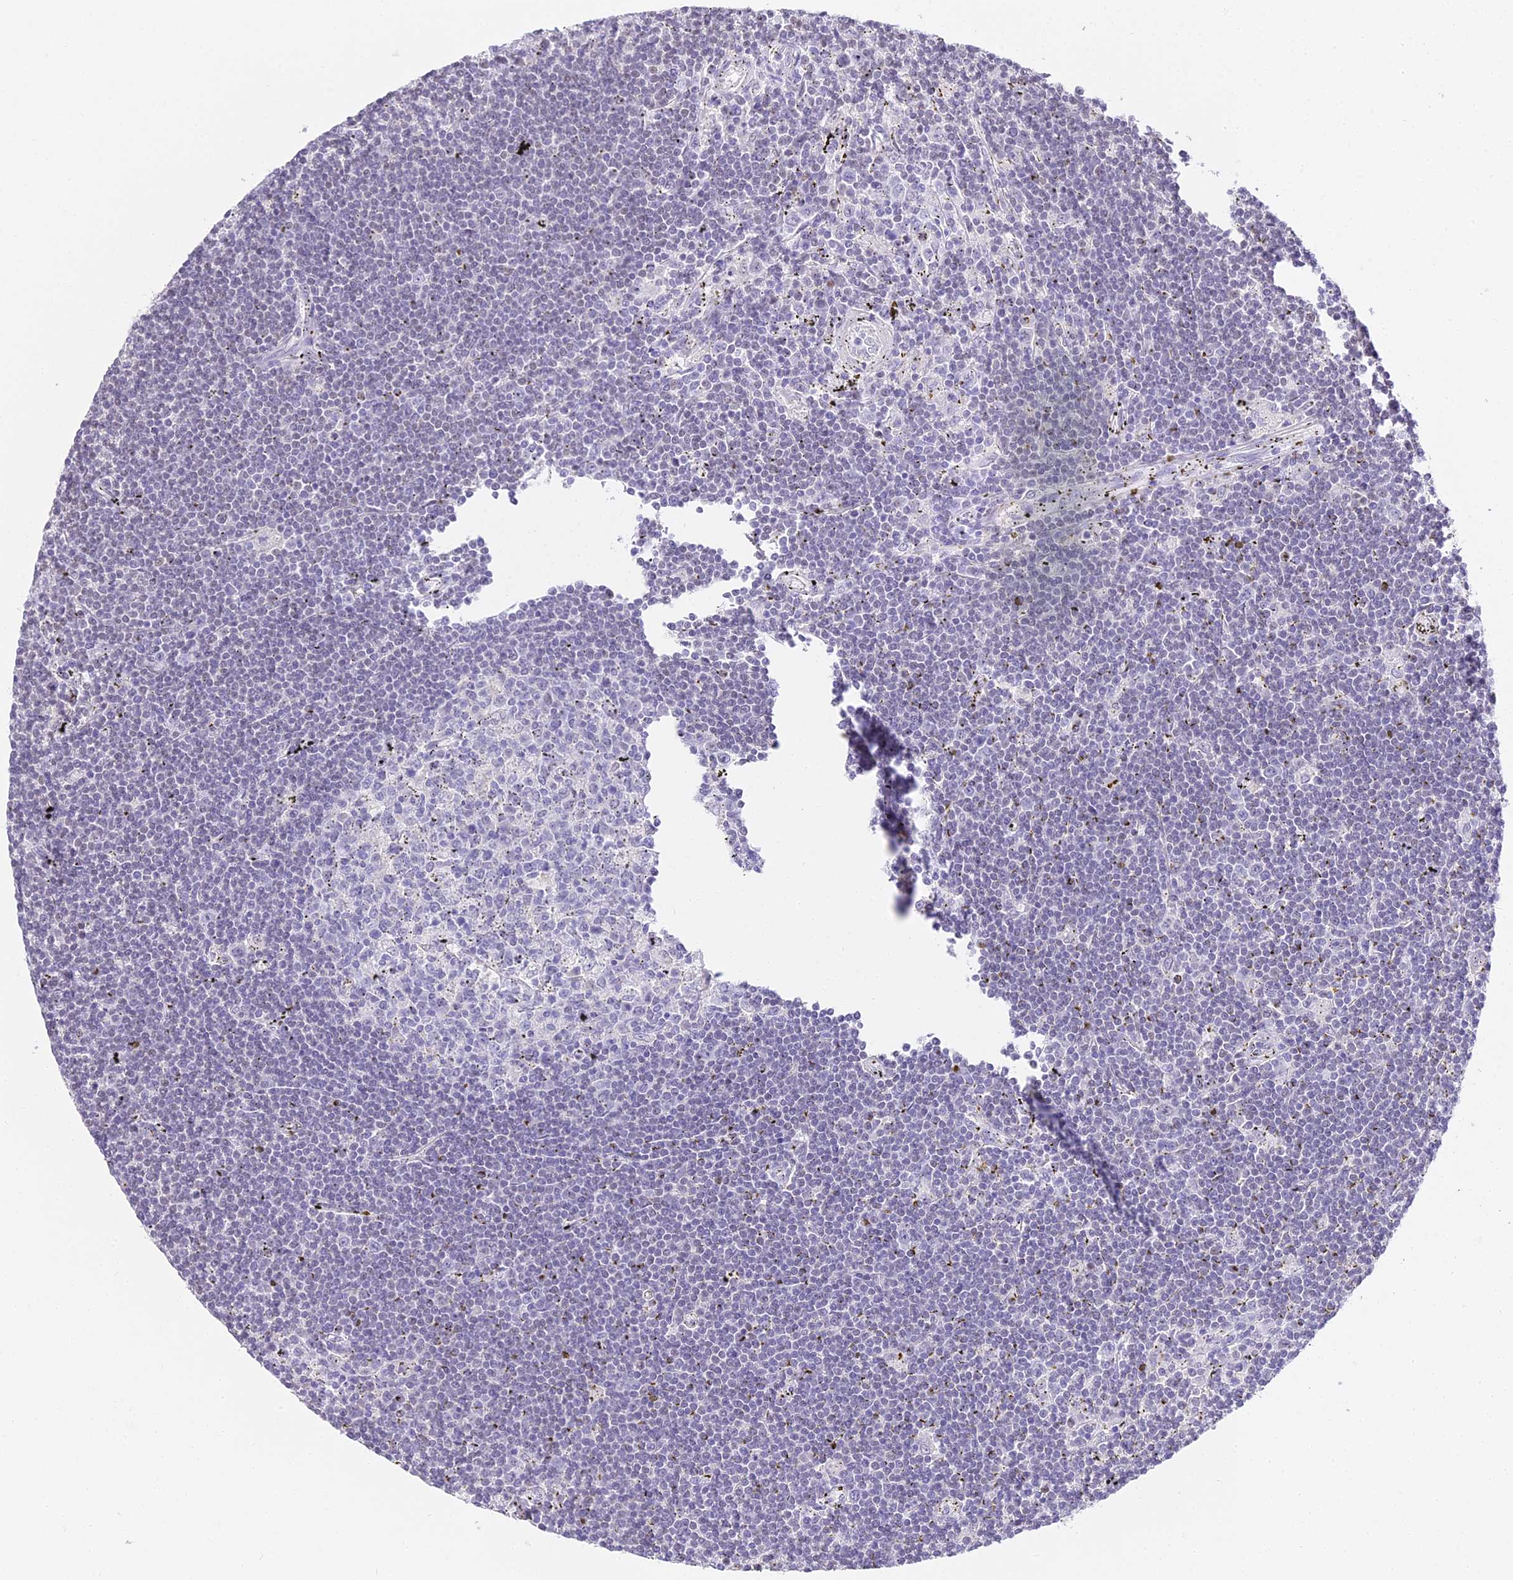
{"staining": {"intensity": "negative", "quantity": "none", "location": "none"}, "tissue": "lymphoma", "cell_type": "Tumor cells", "image_type": "cancer", "snomed": [{"axis": "morphology", "description": "Malignant lymphoma, non-Hodgkin's type, Low grade"}, {"axis": "topography", "description": "Spleen"}], "caption": "Histopathology image shows no protein positivity in tumor cells of low-grade malignant lymphoma, non-Hodgkin's type tissue. (DAB (3,3'-diaminobenzidine) IHC visualized using brightfield microscopy, high magnification).", "gene": "ABHD14A-ACY1", "patient": {"sex": "male", "age": 76}}